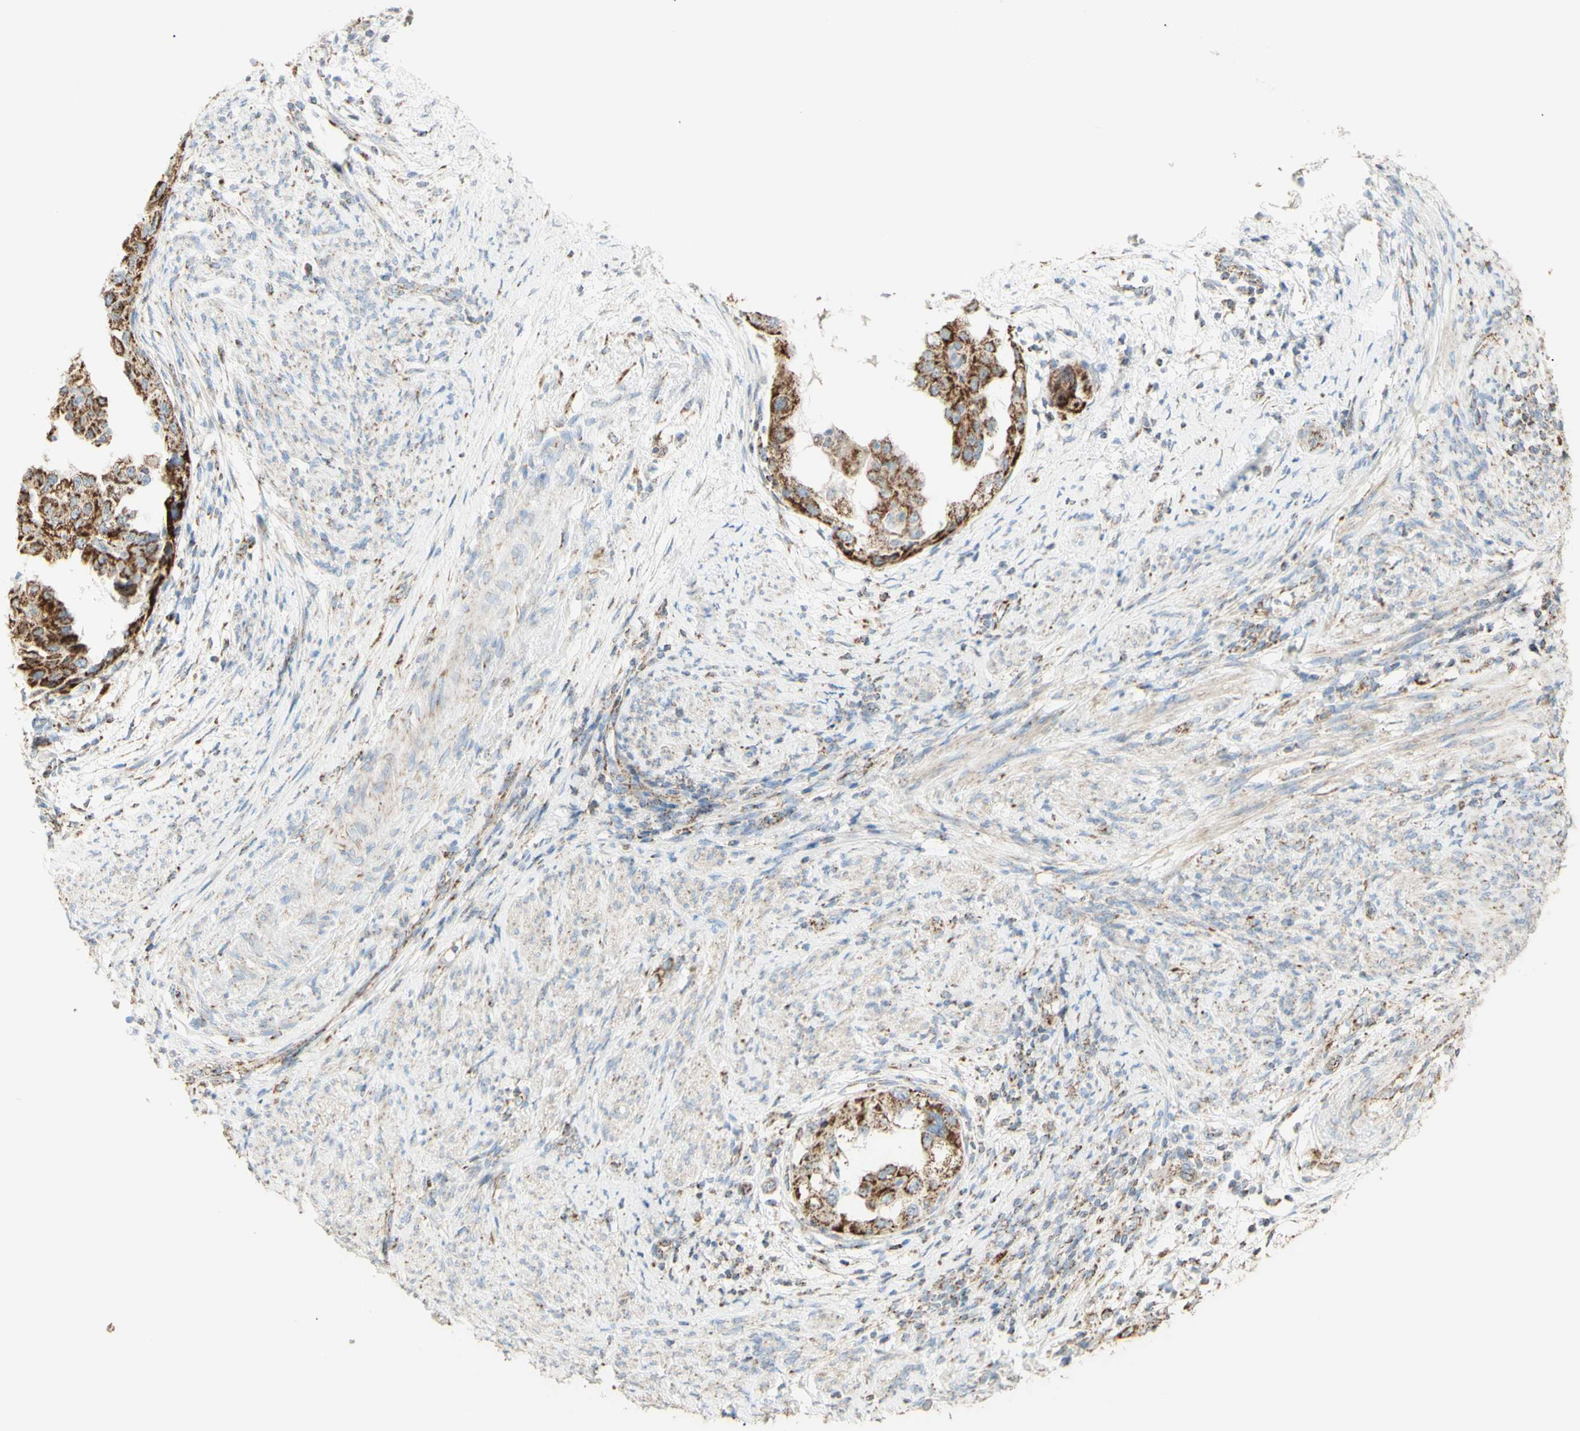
{"staining": {"intensity": "moderate", "quantity": ">75%", "location": "cytoplasmic/membranous"}, "tissue": "endometrial cancer", "cell_type": "Tumor cells", "image_type": "cancer", "snomed": [{"axis": "morphology", "description": "Adenocarcinoma, NOS"}, {"axis": "topography", "description": "Endometrium"}], "caption": "Adenocarcinoma (endometrial) stained with immunohistochemistry (IHC) displays moderate cytoplasmic/membranous positivity in approximately >75% of tumor cells.", "gene": "LETM1", "patient": {"sex": "female", "age": 85}}